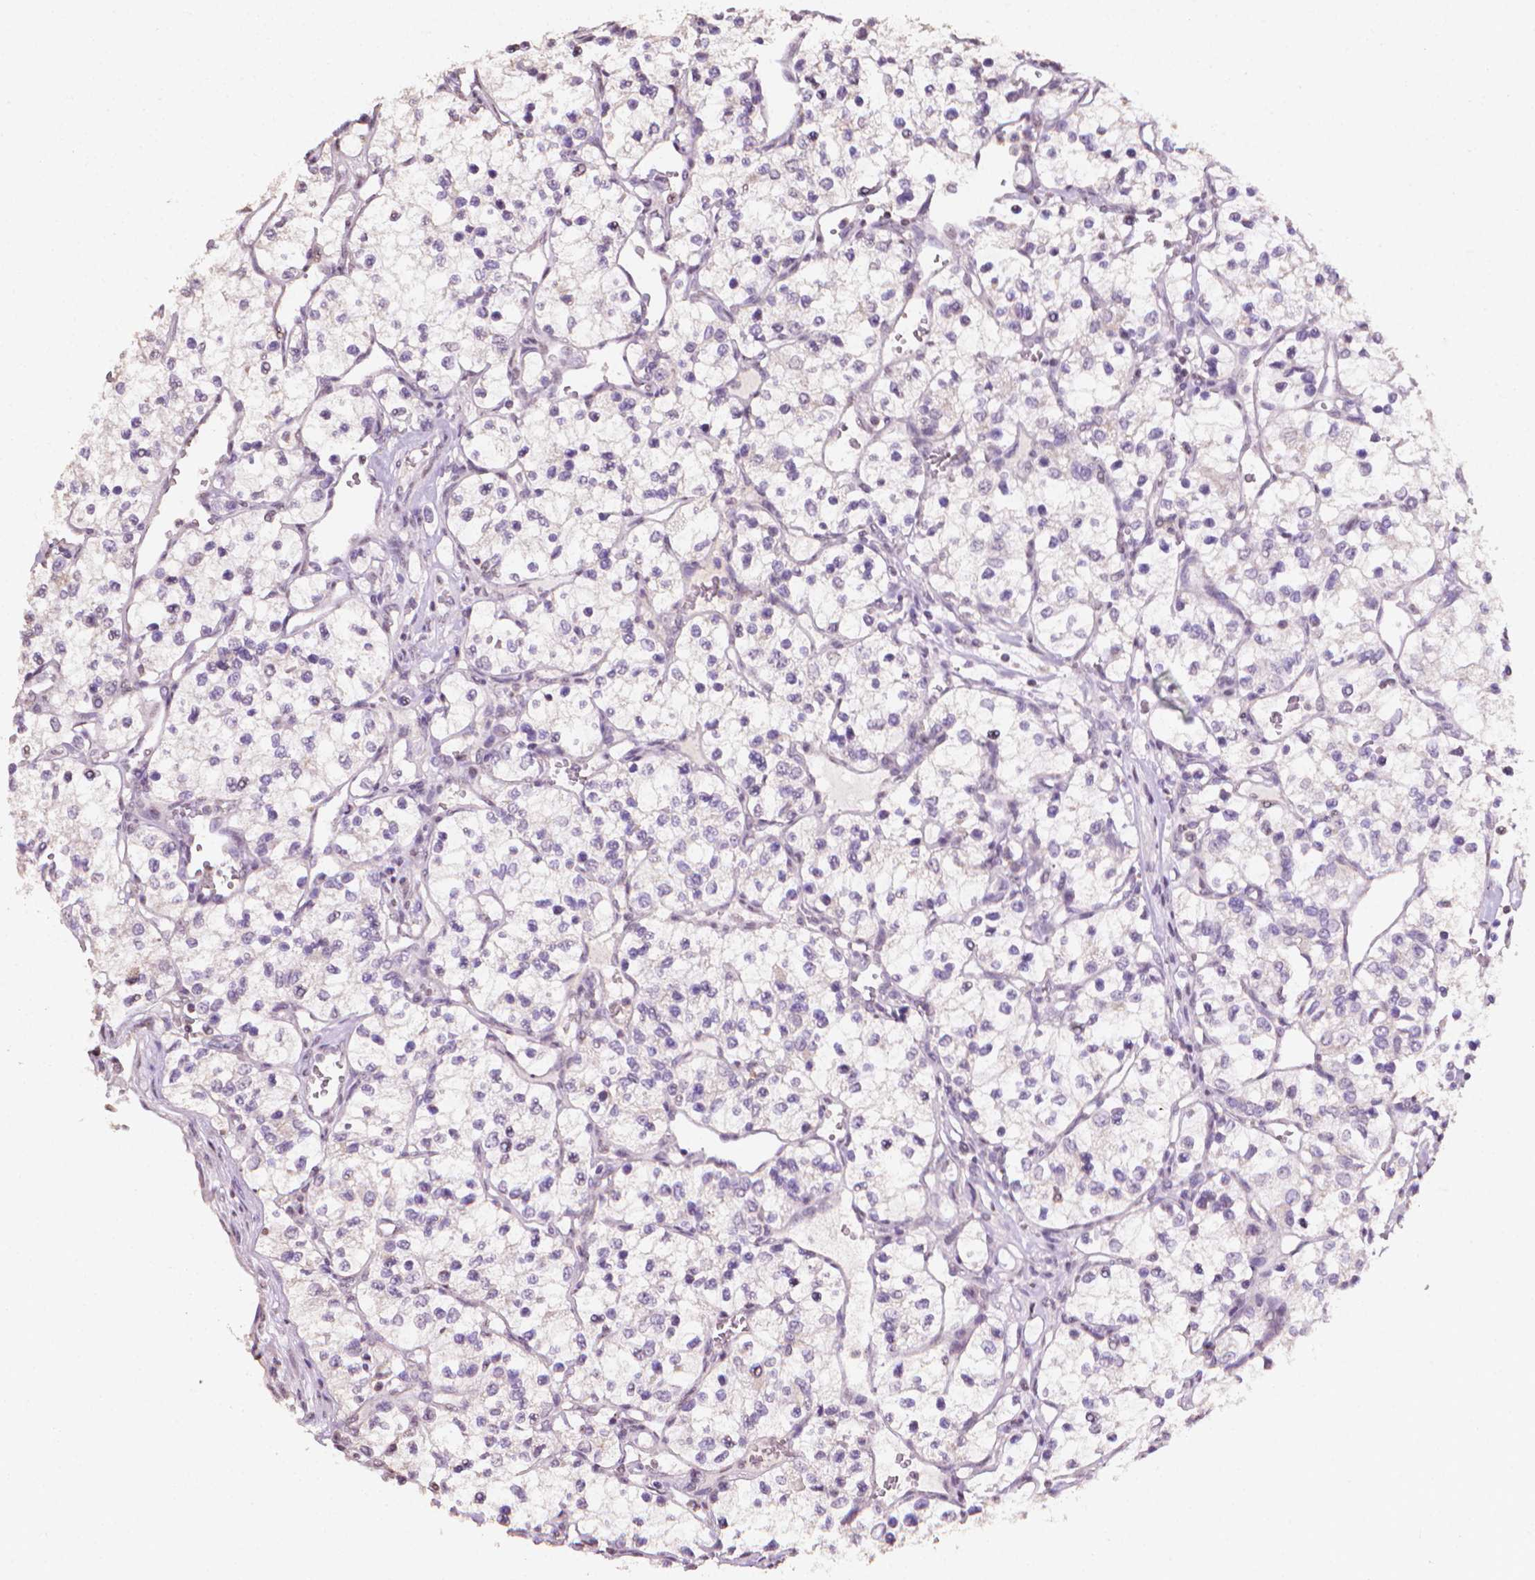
{"staining": {"intensity": "negative", "quantity": "none", "location": "none"}, "tissue": "renal cancer", "cell_type": "Tumor cells", "image_type": "cancer", "snomed": [{"axis": "morphology", "description": "Adenocarcinoma, NOS"}, {"axis": "topography", "description": "Kidney"}], "caption": "Tumor cells show no significant protein staining in adenocarcinoma (renal). The staining is performed using DAB (3,3'-diaminobenzidine) brown chromogen with nuclei counter-stained in using hematoxylin.", "gene": "DCN", "patient": {"sex": "female", "age": 69}}